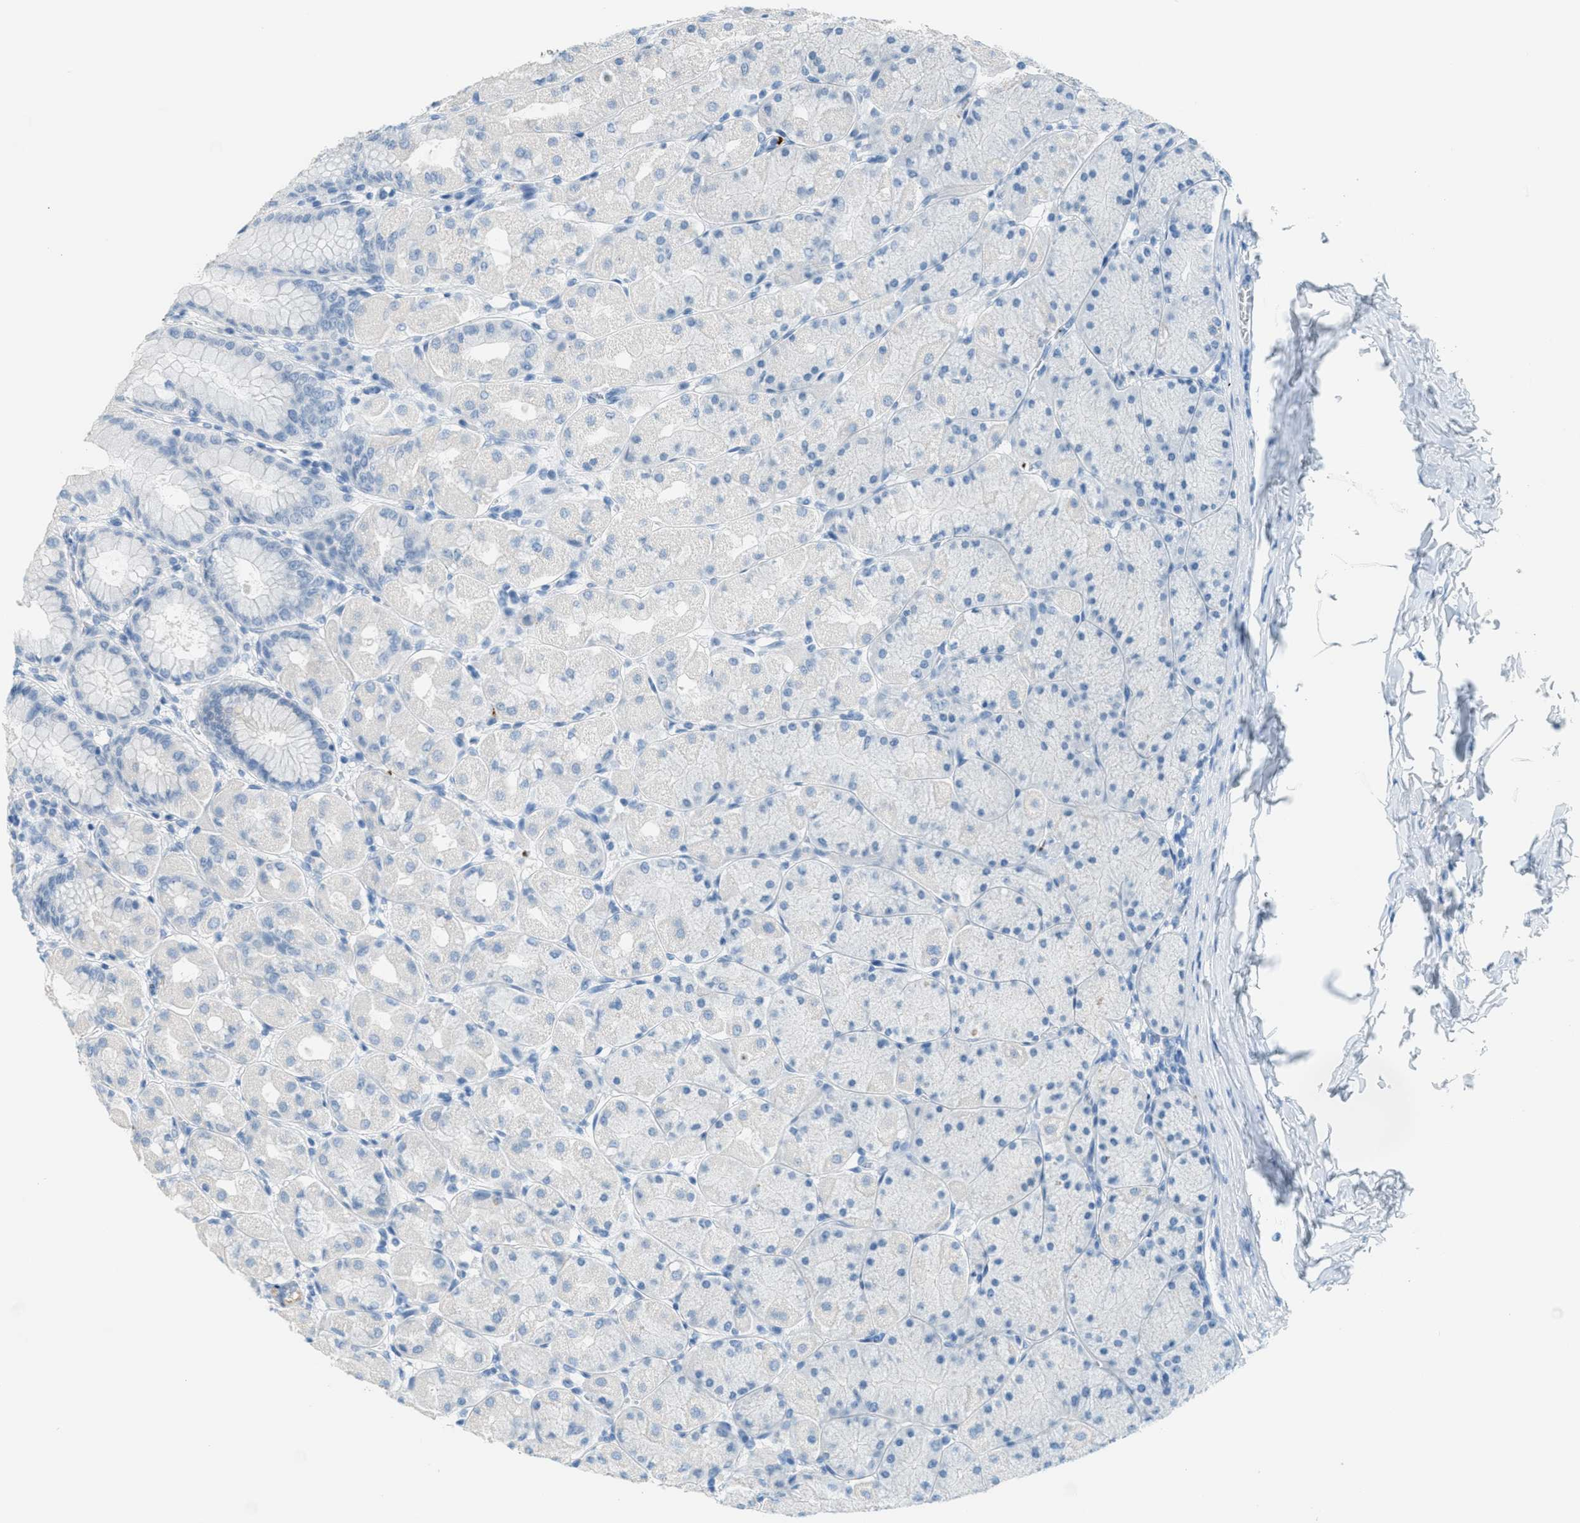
{"staining": {"intensity": "negative", "quantity": "none", "location": "none"}, "tissue": "stomach", "cell_type": "Glandular cells", "image_type": "normal", "snomed": [{"axis": "morphology", "description": "Normal tissue, NOS"}, {"axis": "topography", "description": "Stomach, upper"}], "caption": "The image displays no staining of glandular cells in normal stomach.", "gene": "PPBP", "patient": {"sex": "female", "age": 56}}